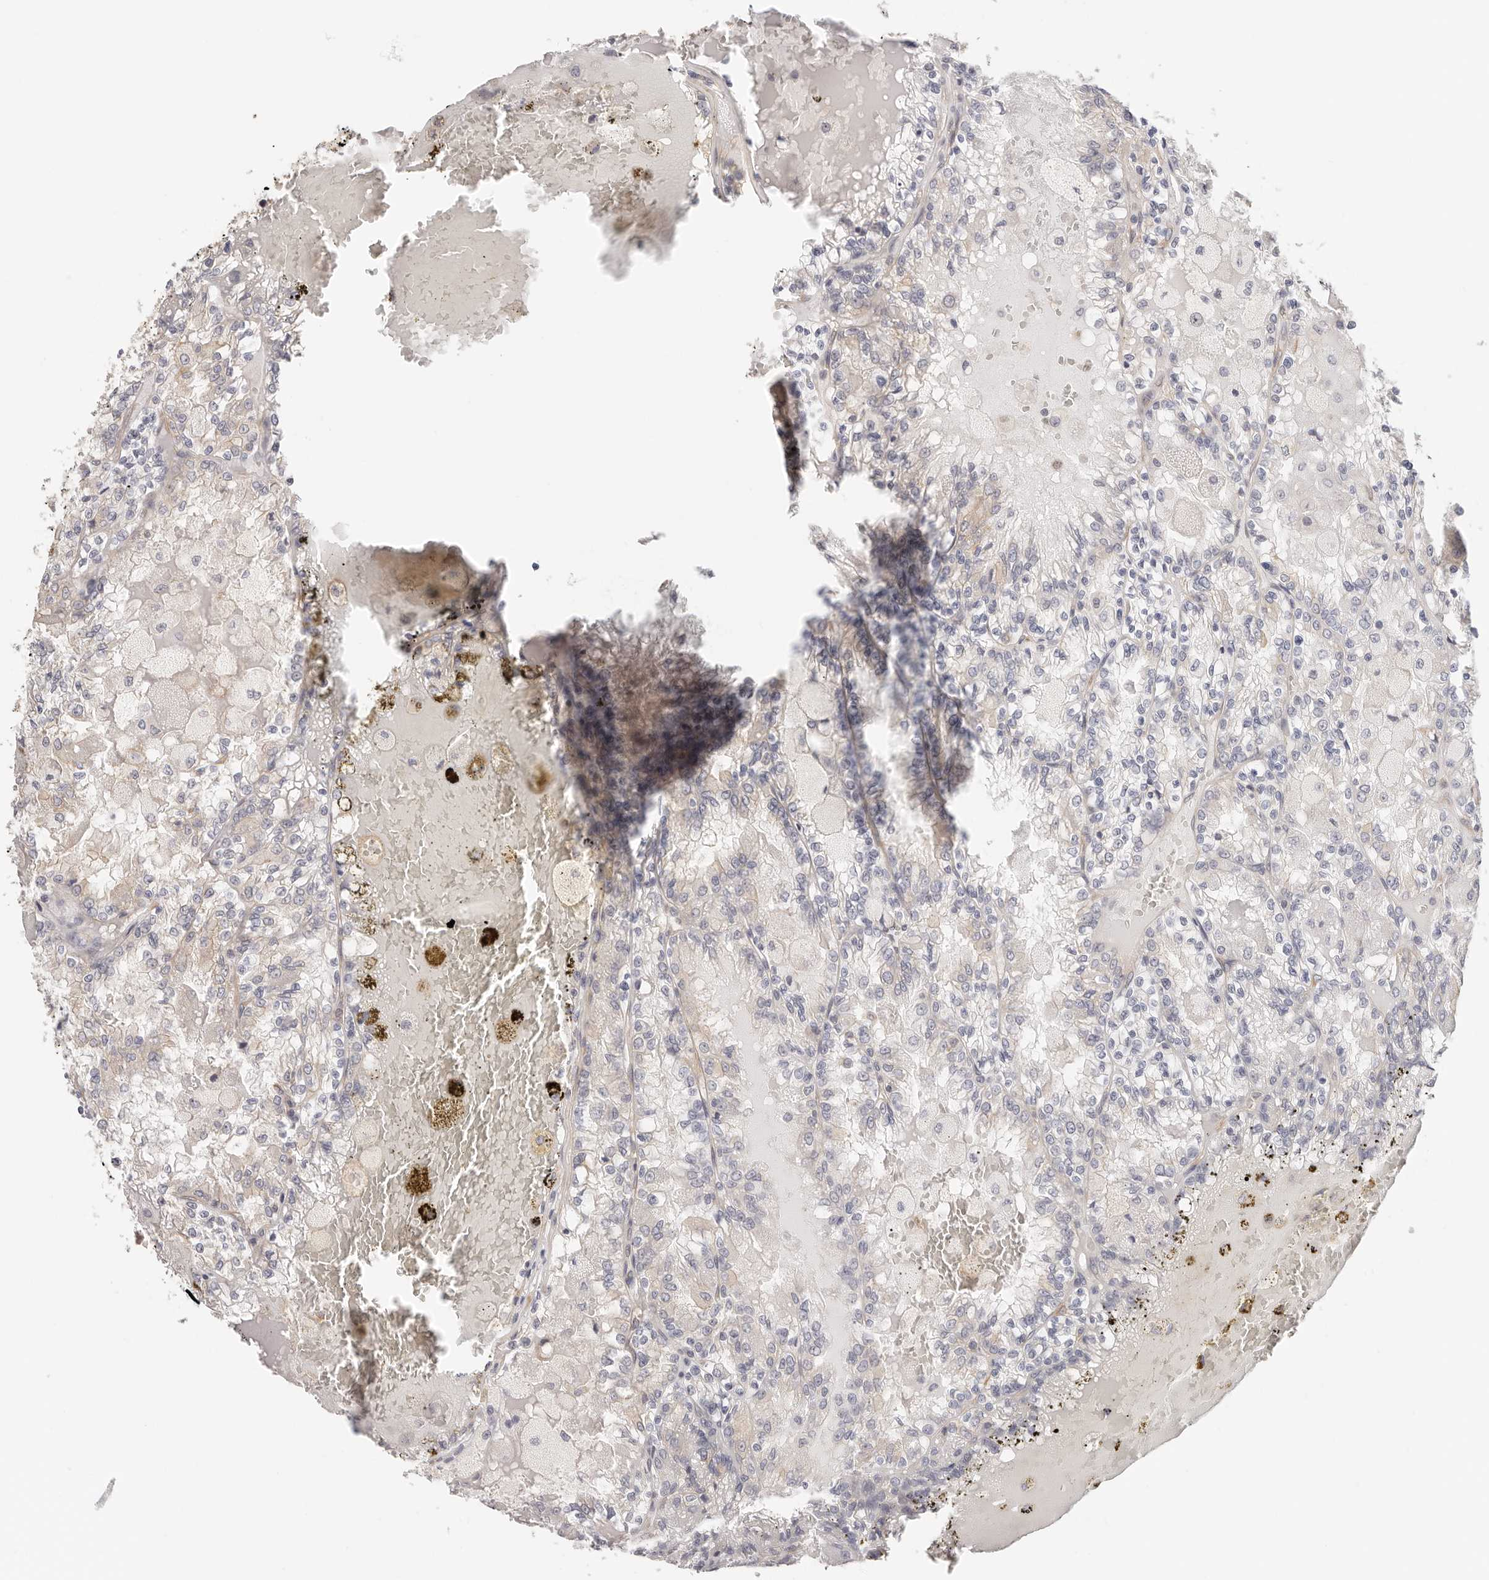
{"staining": {"intensity": "negative", "quantity": "none", "location": "none"}, "tissue": "renal cancer", "cell_type": "Tumor cells", "image_type": "cancer", "snomed": [{"axis": "morphology", "description": "Adenocarcinoma, NOS"}, {"axis": "topography", "description": "Kidney"}], "caption": "This is a histopathology image of IHC staining of renal cancer (adenocarcinoma), which shows no positivity in tumor cells.", "gene": "AFDN", "patient": {"sex": "female", "age": 56}}